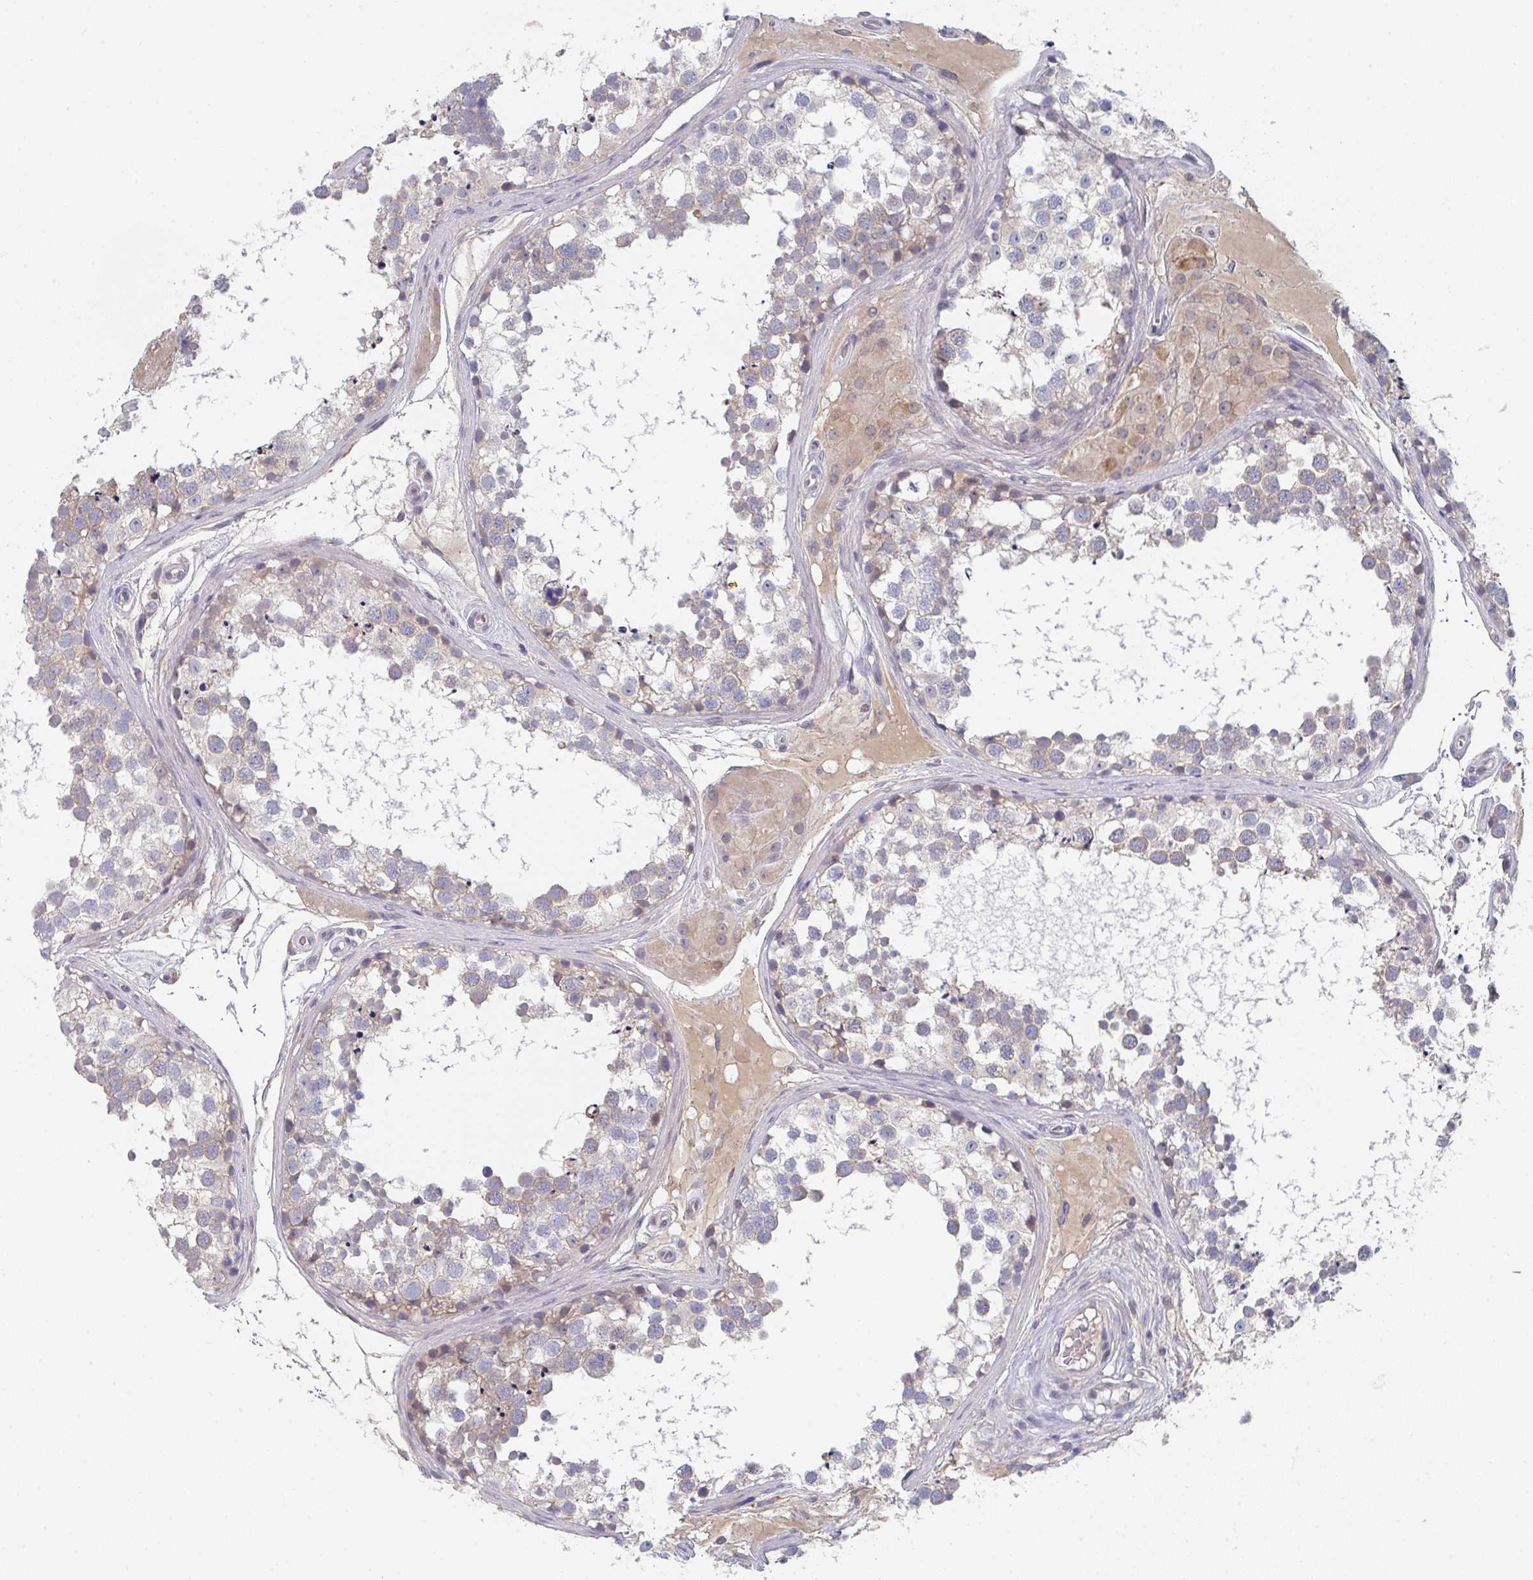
{"staining": {"intensity": "negative", "quantity": "none", "location": "none"}, "tissue": "testis", "cell_type": "Cells in seminiferous ducts", "image_type": "normal", "snomed": [{"axis": "morphology", "description": "Normal tissue, NOS"}, {"axis": "morphology", "description": "Seminoma, NOS"}, {"axis": "topography", "description": "Testis"}], "caption": "High power microscopy image of an IHC micrograph of unremarkable testis, revealing no significant staining in cells in seminiferous ducts.", "gene": "ELOVL1", "patient": {"sex": "male", "age": 65}}